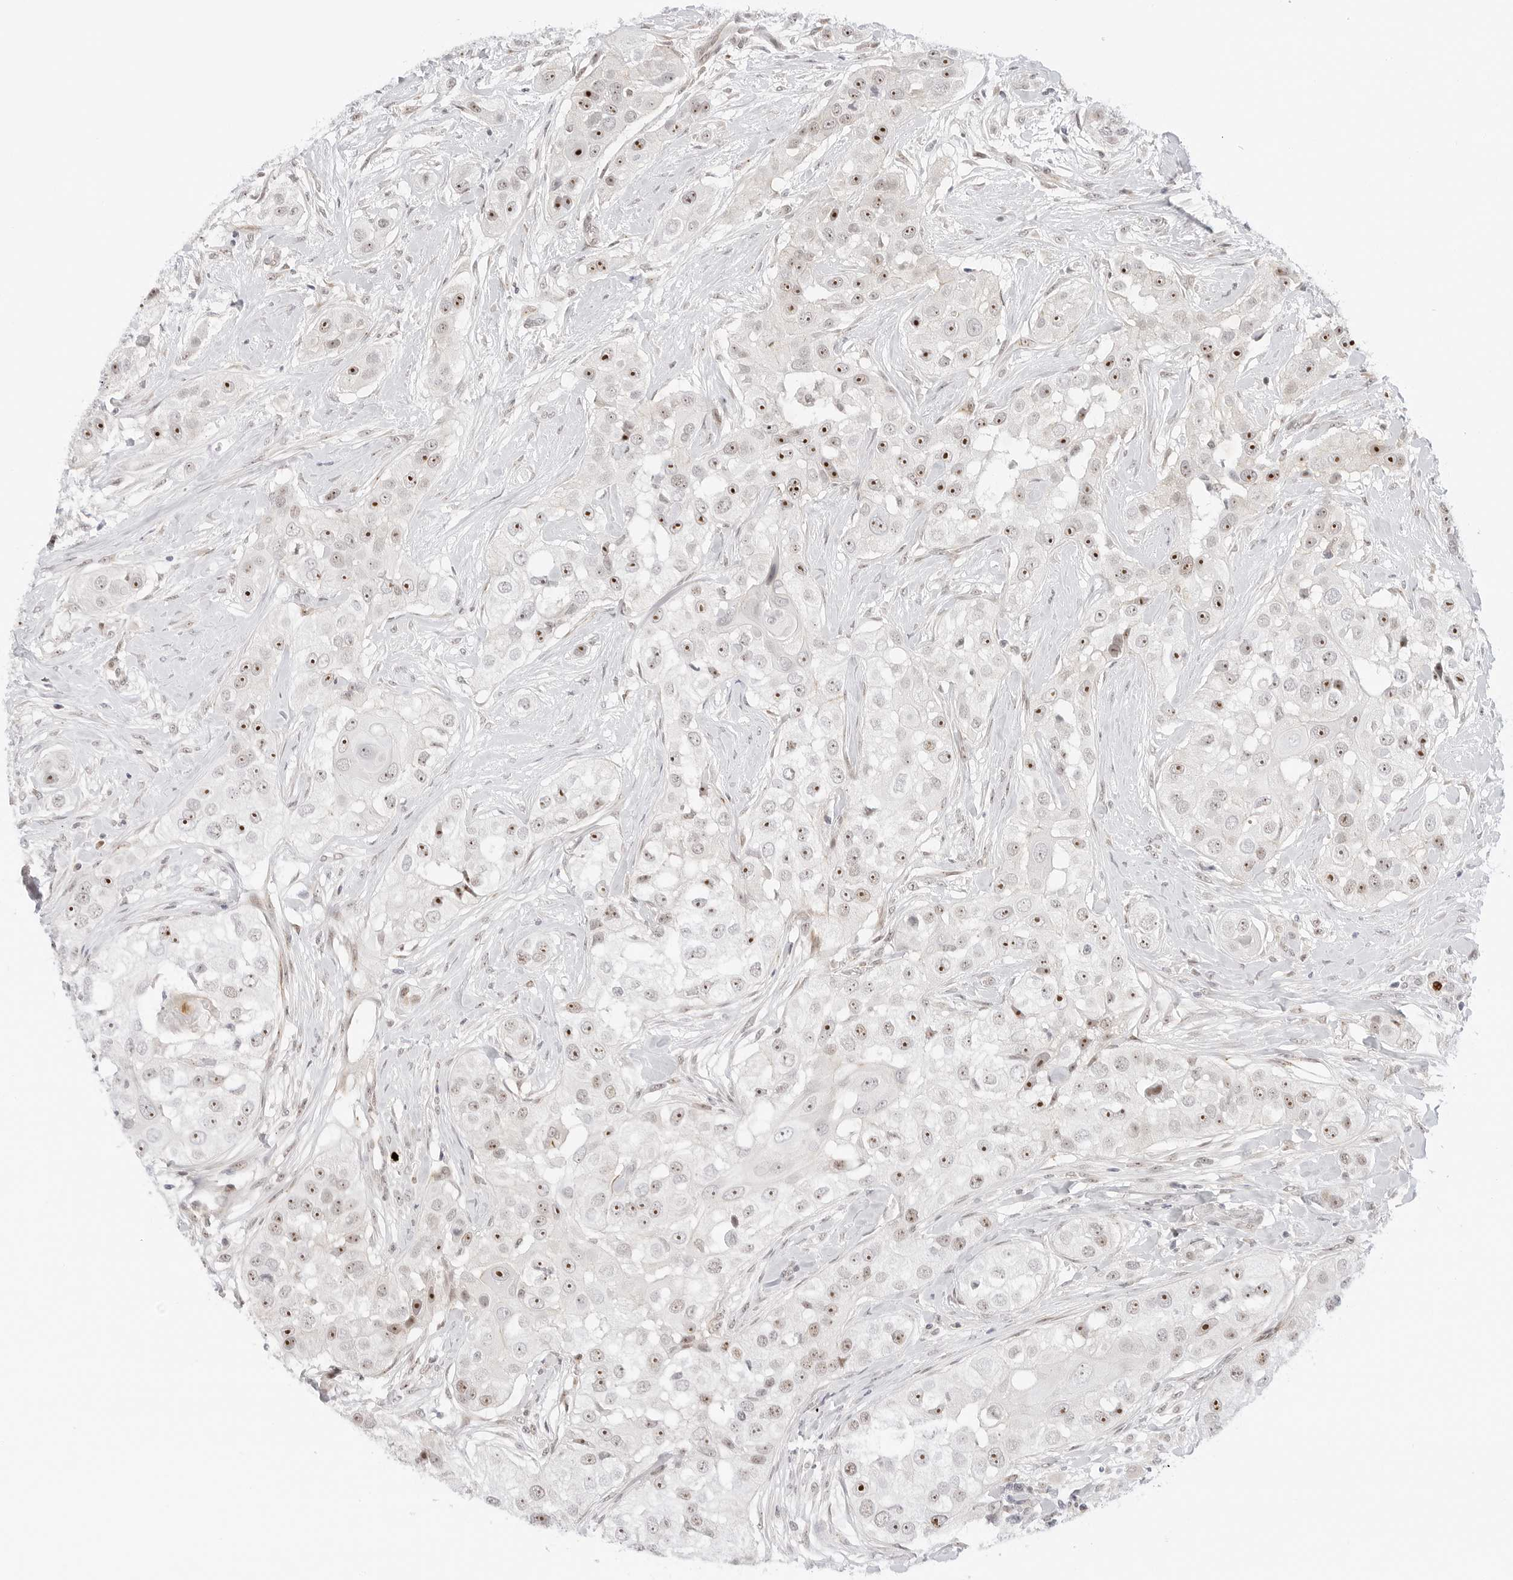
{"staining": {"intensity": "strong", "quantity": "25%-75%", "location": "nuclear"}, "tissue": "head and neck cancer", "cell_type": "Tumor cells", "image_type": "cancer", "snomed": [{"axis": "morphology", "description": "Normal tissue, NOS"}, {"axis": "morphology", "description": "Squamous cell carcinoma, NOS"}, {"axis": "topography", "description": "Skeletal muscle"}, {"axis": "topography", "description": "Head-Neck"}], "caption": "Immunohistochemical staining of head and neck cancer reveals strong nuclear protein positivity in approximately 25%-75% of tumor cells. Ihc stains the protein of interest in brown and the nuclei are stained blue.", "gene": "HIPK3", "patient": {"sex": "male", "age": 51}}